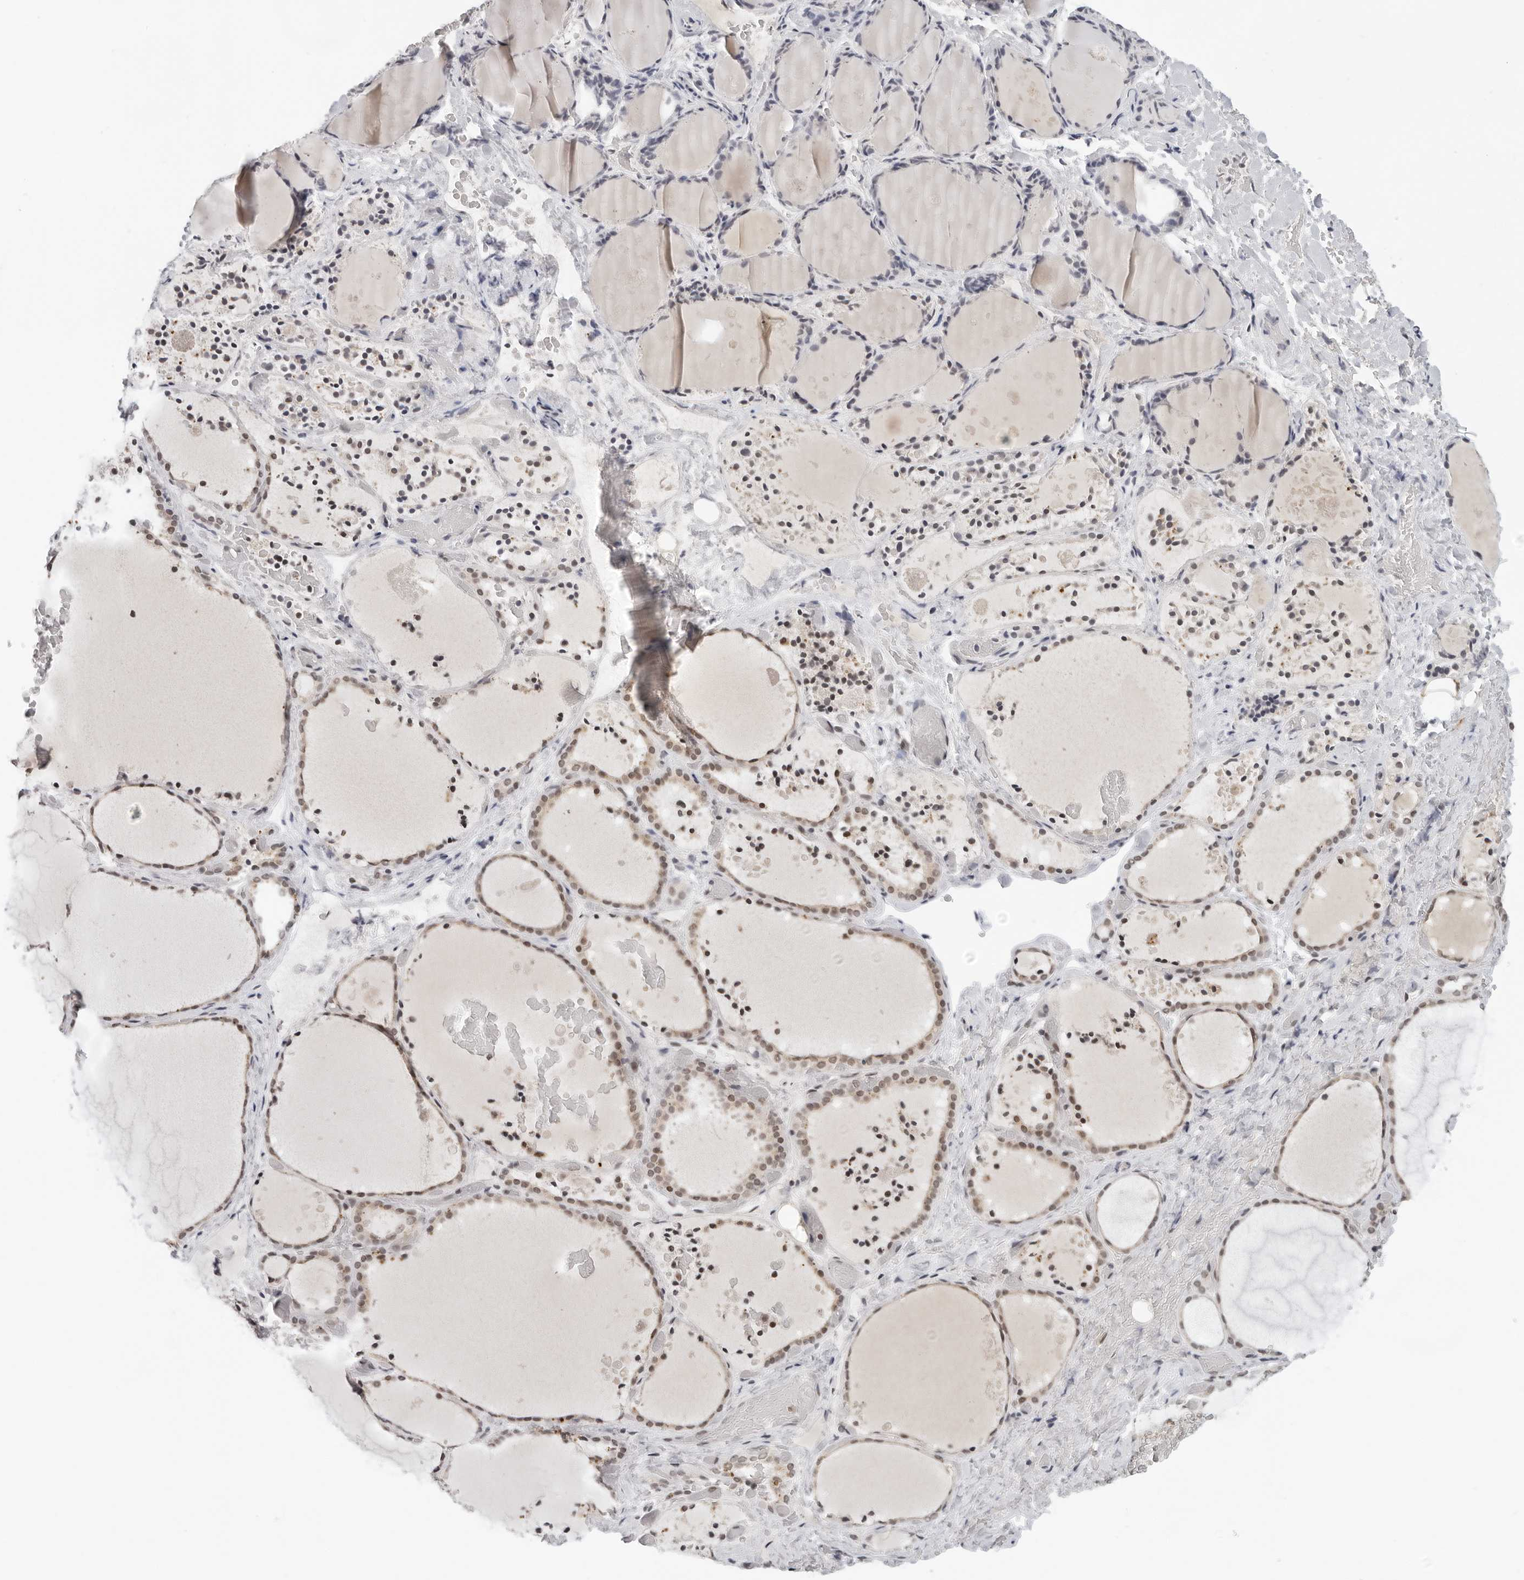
{"staining": {"intensity": "weak", "quantity": "25%-75%", "location": "cytoplasmic/membranous,nuclear"}, "tissue": "thyroid gland", "cell_type": "Glandular cells", "image_type": "normal", "snomed": [{"axis": "morphology", "description": "Normal tissue, NOS"}, {"axis": "topography", "description": "Thyroid gland"}], "caption": "Protein expression analysis of normal thyroid gland reveals weak cytoplasmic/membranous,nuclear positivity in about 25%-75% of glandular cells. (DAB IHC with brightfield microscopy, high magnification).", "gene": "TOX4", "patient": {"sex": "female", "age": 44}}